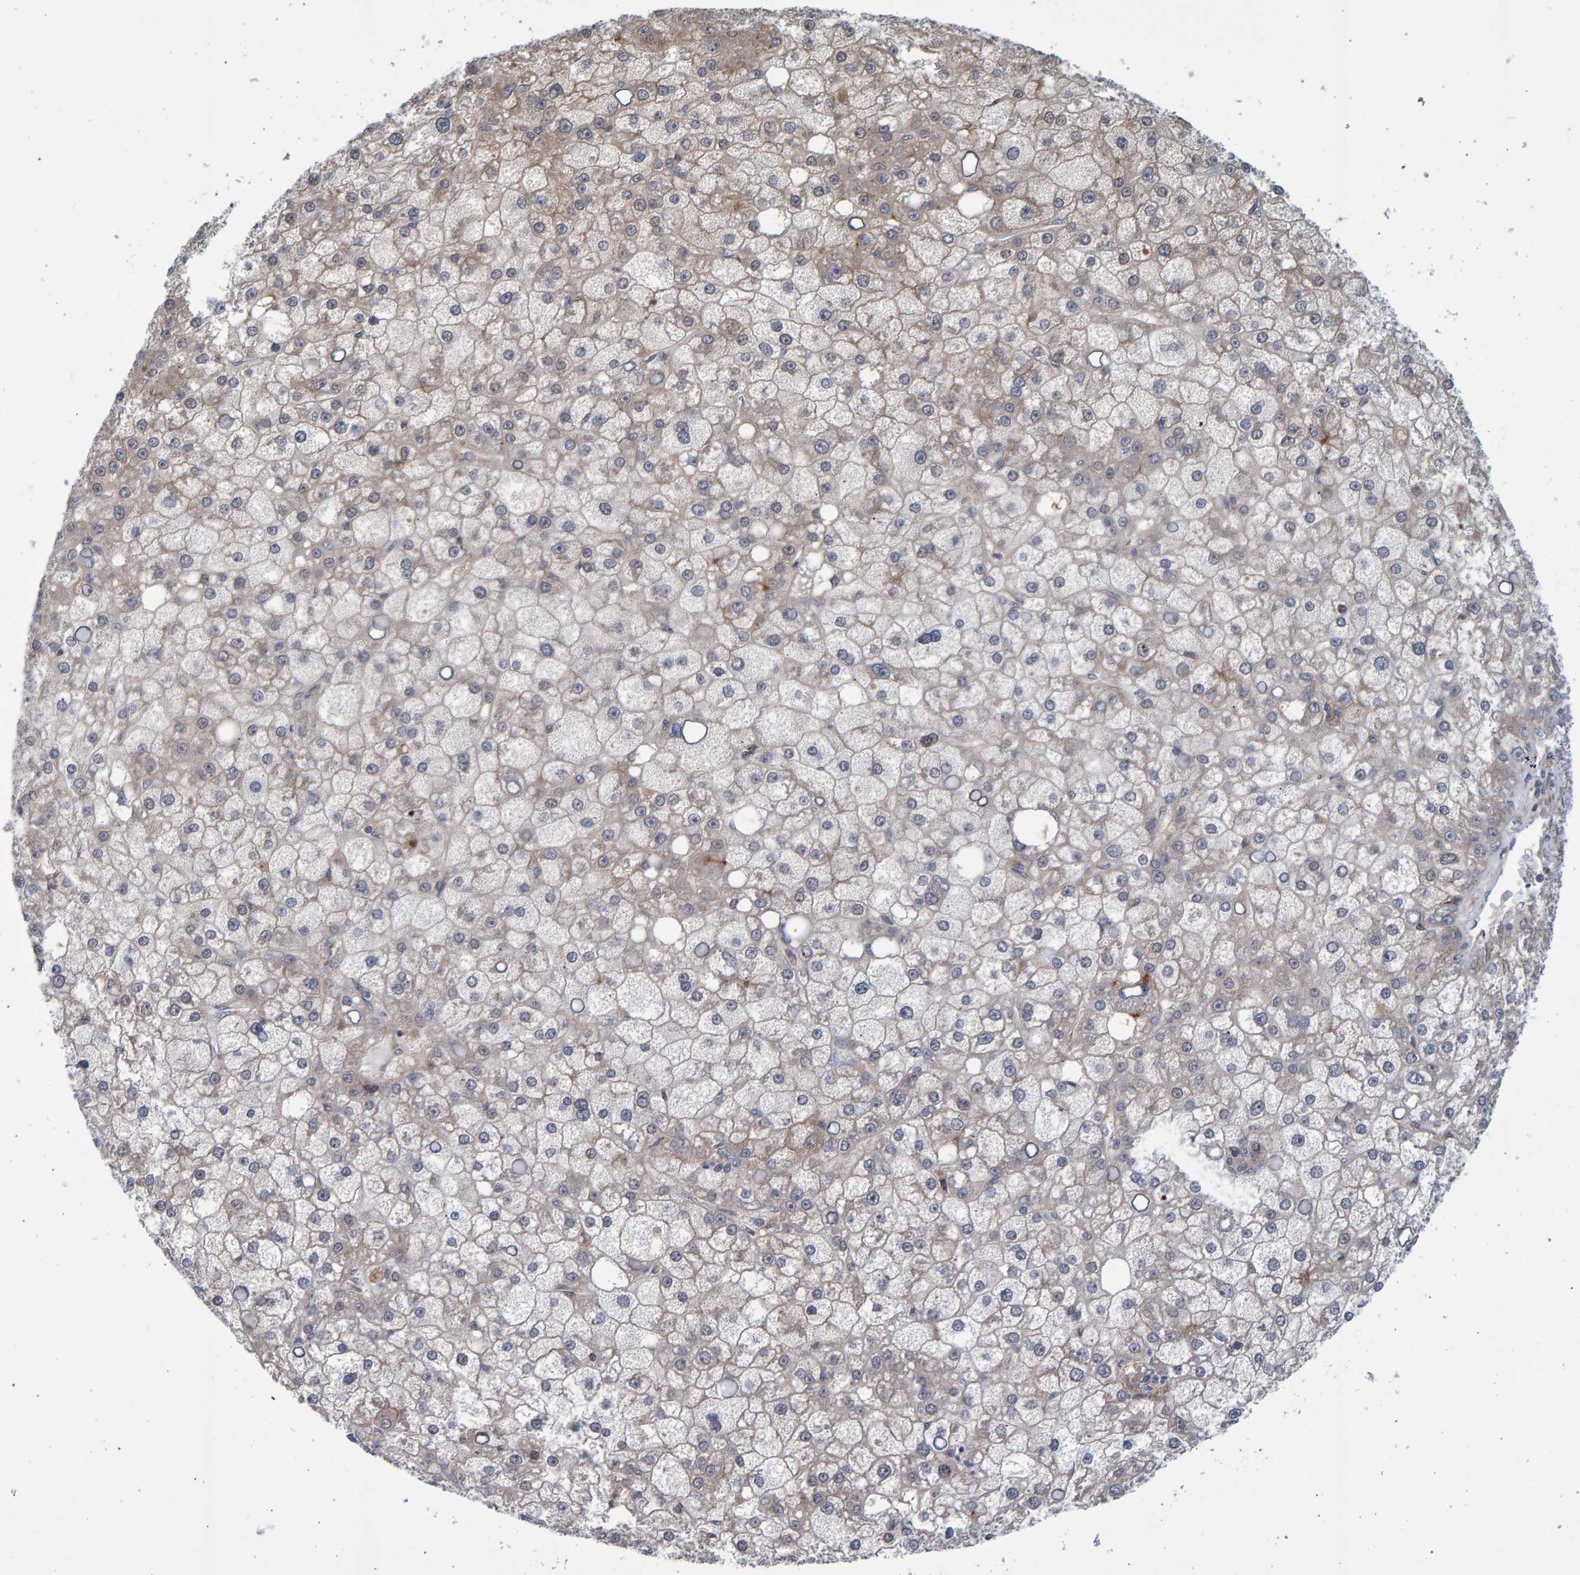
{"staining": {"intensity": "weak", "quantity": "<25%", "location": "cytoplasmic/membranous"}, "tissue": "liver cancer", "cell_type": "Tumor cells", "image_type": "cancer", "snomed": [{"axis": "morphology", "description": "Carcinoma, Hepatocellular, NOS"}, {"axis": "topography", "description": "Liver"}], "caption": "Protein analysis of hepatocellular carcinoma (liver) displays no significant positivity in tumor cells.", "gene": "LRBA", "patient": {"sex": "male", "age": 67}}